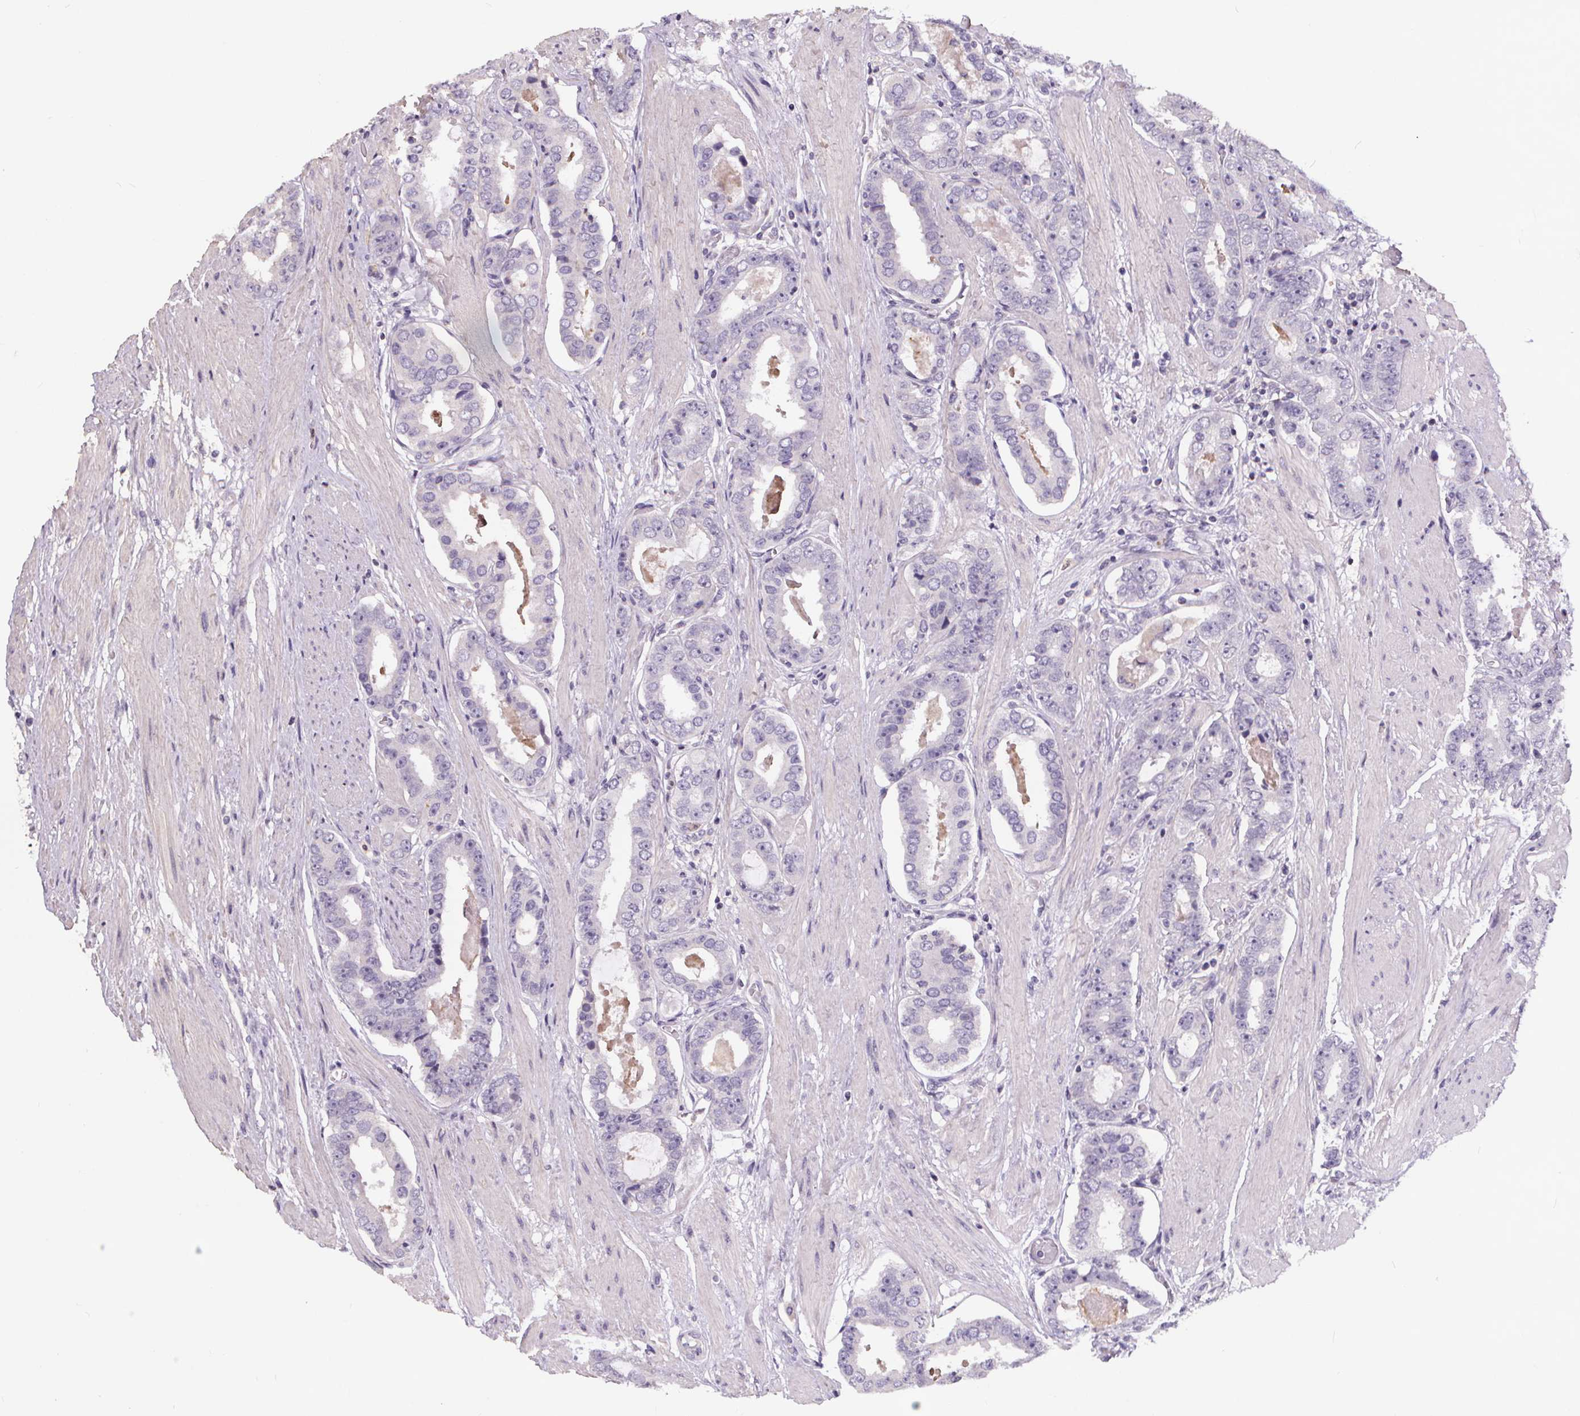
{"staining": {"intensity": "negative", "quantity": "none", "location": "none"}, "tissue": "prostate cancer", "cell_type": "Tumor cells", "image_type": "cancer", "snomed": [{"axis": "morphology", "description": "Adenocarcinoma, High grade"}, {"axis": "topography", "description": "Prostate"}], "caption": "This image is of prostate cancer (adenocarcinoma (high-grade)) stained with immunohistochemistry to label a protein in brown with the nuclei are counter-stained blue. There is no staining in tumor cells. The staining was performed using DAB (3,3'-diaminobenzidine) to visualize the protein expression in brown, while the nuclei were stained in blue with hematoxylin (Magnification: 20x).", "gene": "ATP6V1D", "patient": {"sex": "male", "age": 63}}